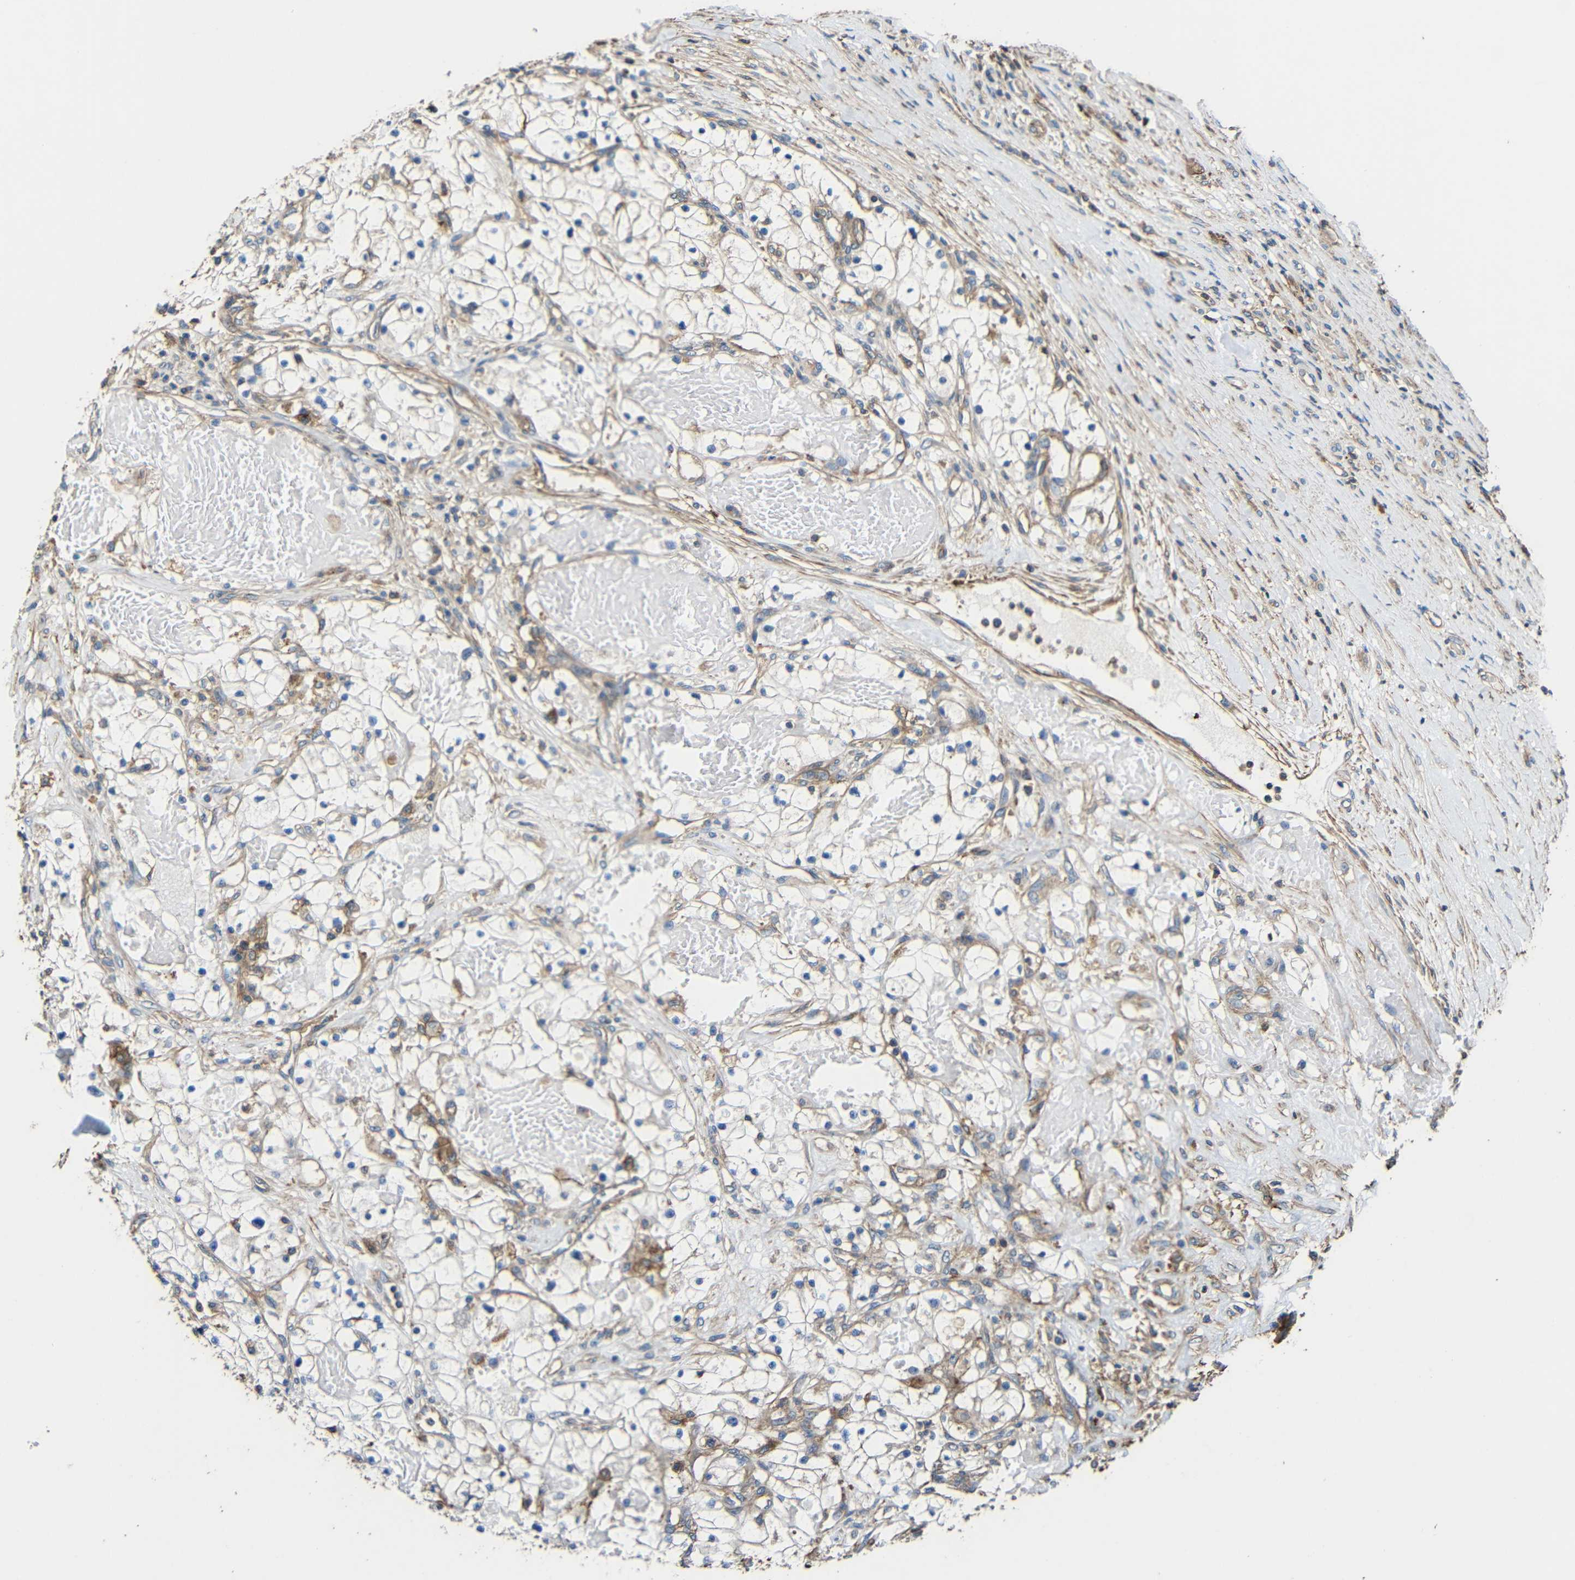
{"staining": {"intensity": "weak", "quantity": "<25%", "location": "cytoplasmic/membranous"}, "tissue": "renal cancer", "cell_type": "Tumor cells", "image_type": "cancer", "snomed": [{"axis": "morphology", "description": "Adenocarcinoma, NOS"}, {"axis": "topography", "description": "Kidney"}], "caption": "Tumor cells show no significant positivity in renal adenocarcinoma.", "gene": "RHOT2", "patient": {"sex": "male", "age": 68}}